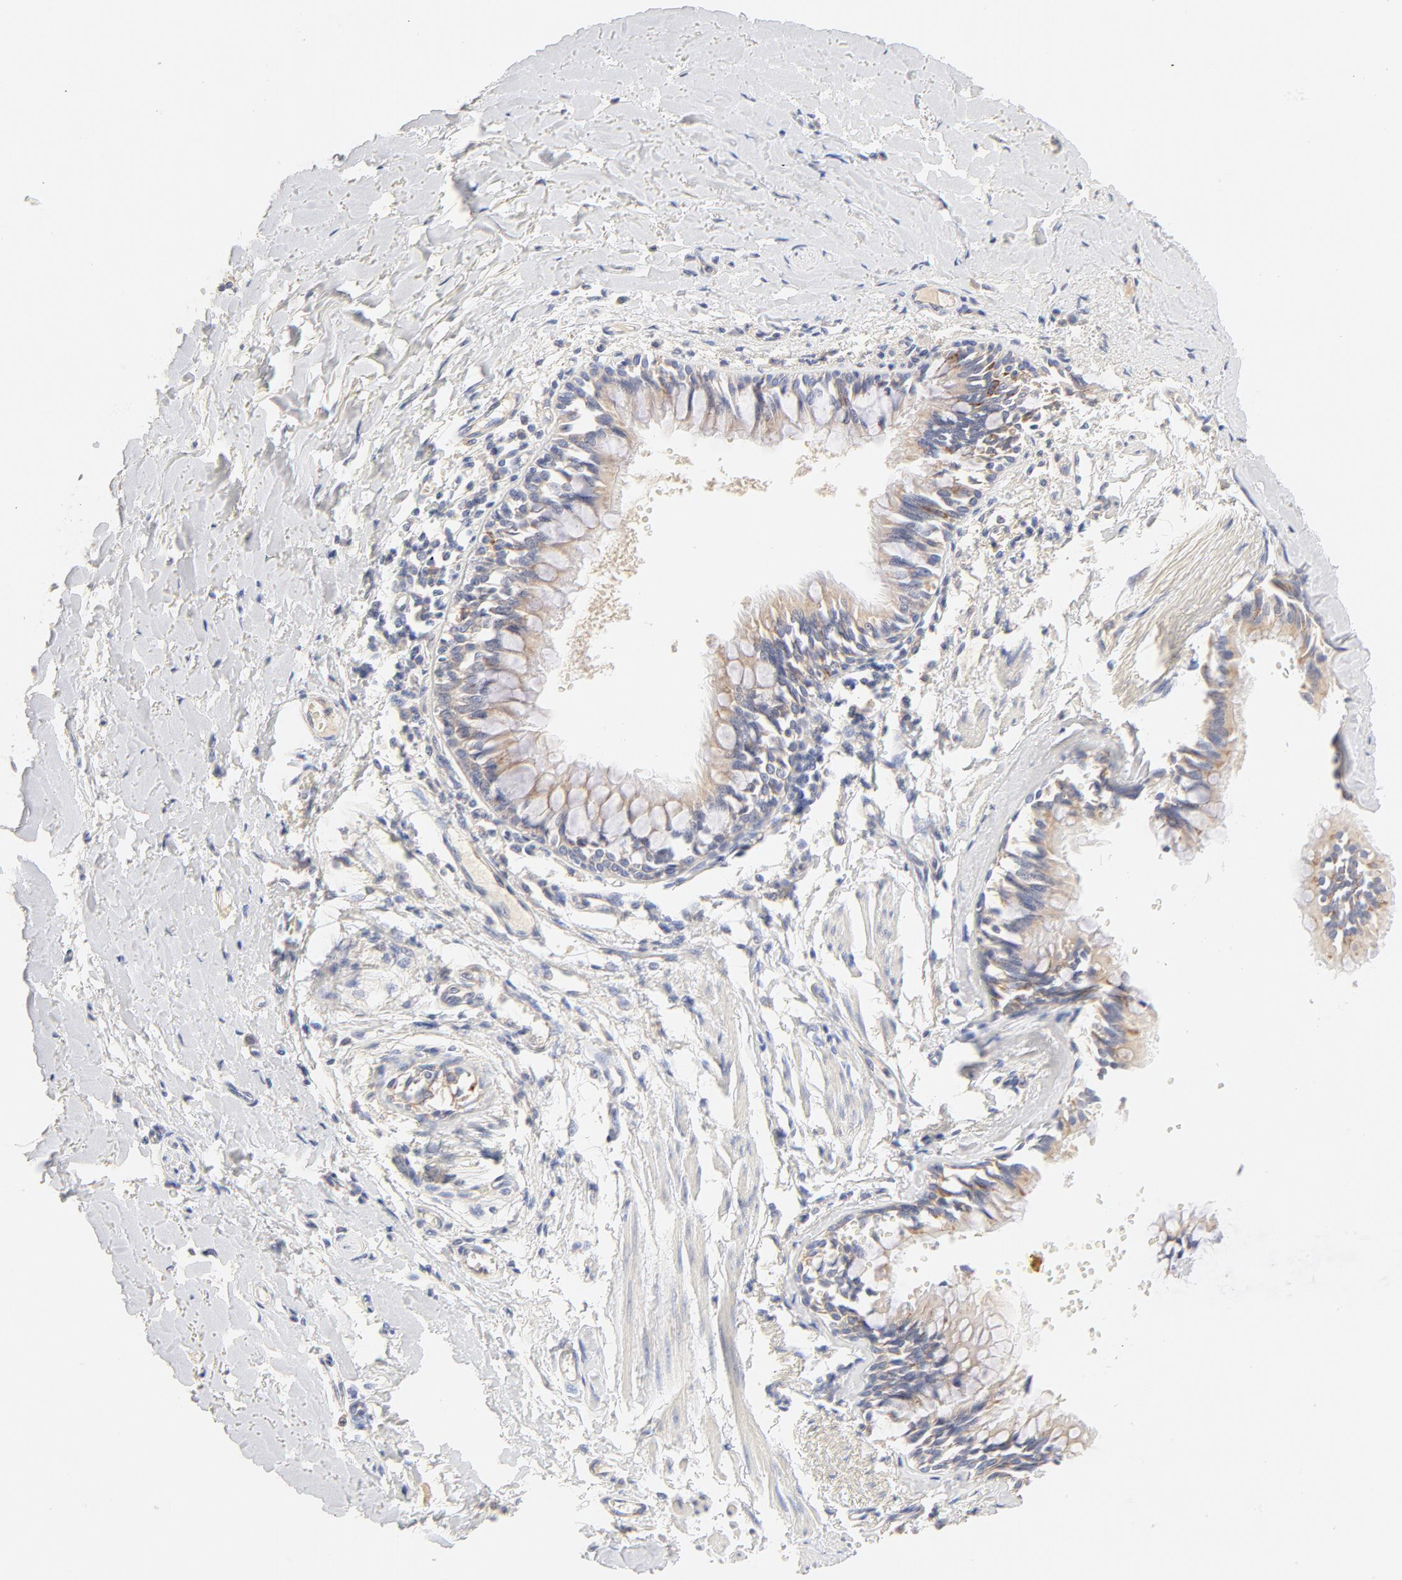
{"staining": {"intensity": "weak", "quantity": ">75%", "location": "cytoplasmic/membranous"}, "tissue": "bronchus", "cell_type": "Respiratory epithelial cells", "image_type": "normal", "snomed": [{"axis": "morphology", "description": "Normal tissue, NOS"}, {"axis": "topography", "description": "Bronchus"}, {"axis": "topography", "description": "Lung"}], "caption": "Respiratory epithelial cells reveal weak cytoplasmic/membranous positivity in about >75% of cells in unremarkable bronchus.", "gene": "MTERF2", "patient": {"sex": "female", "age": 56}}